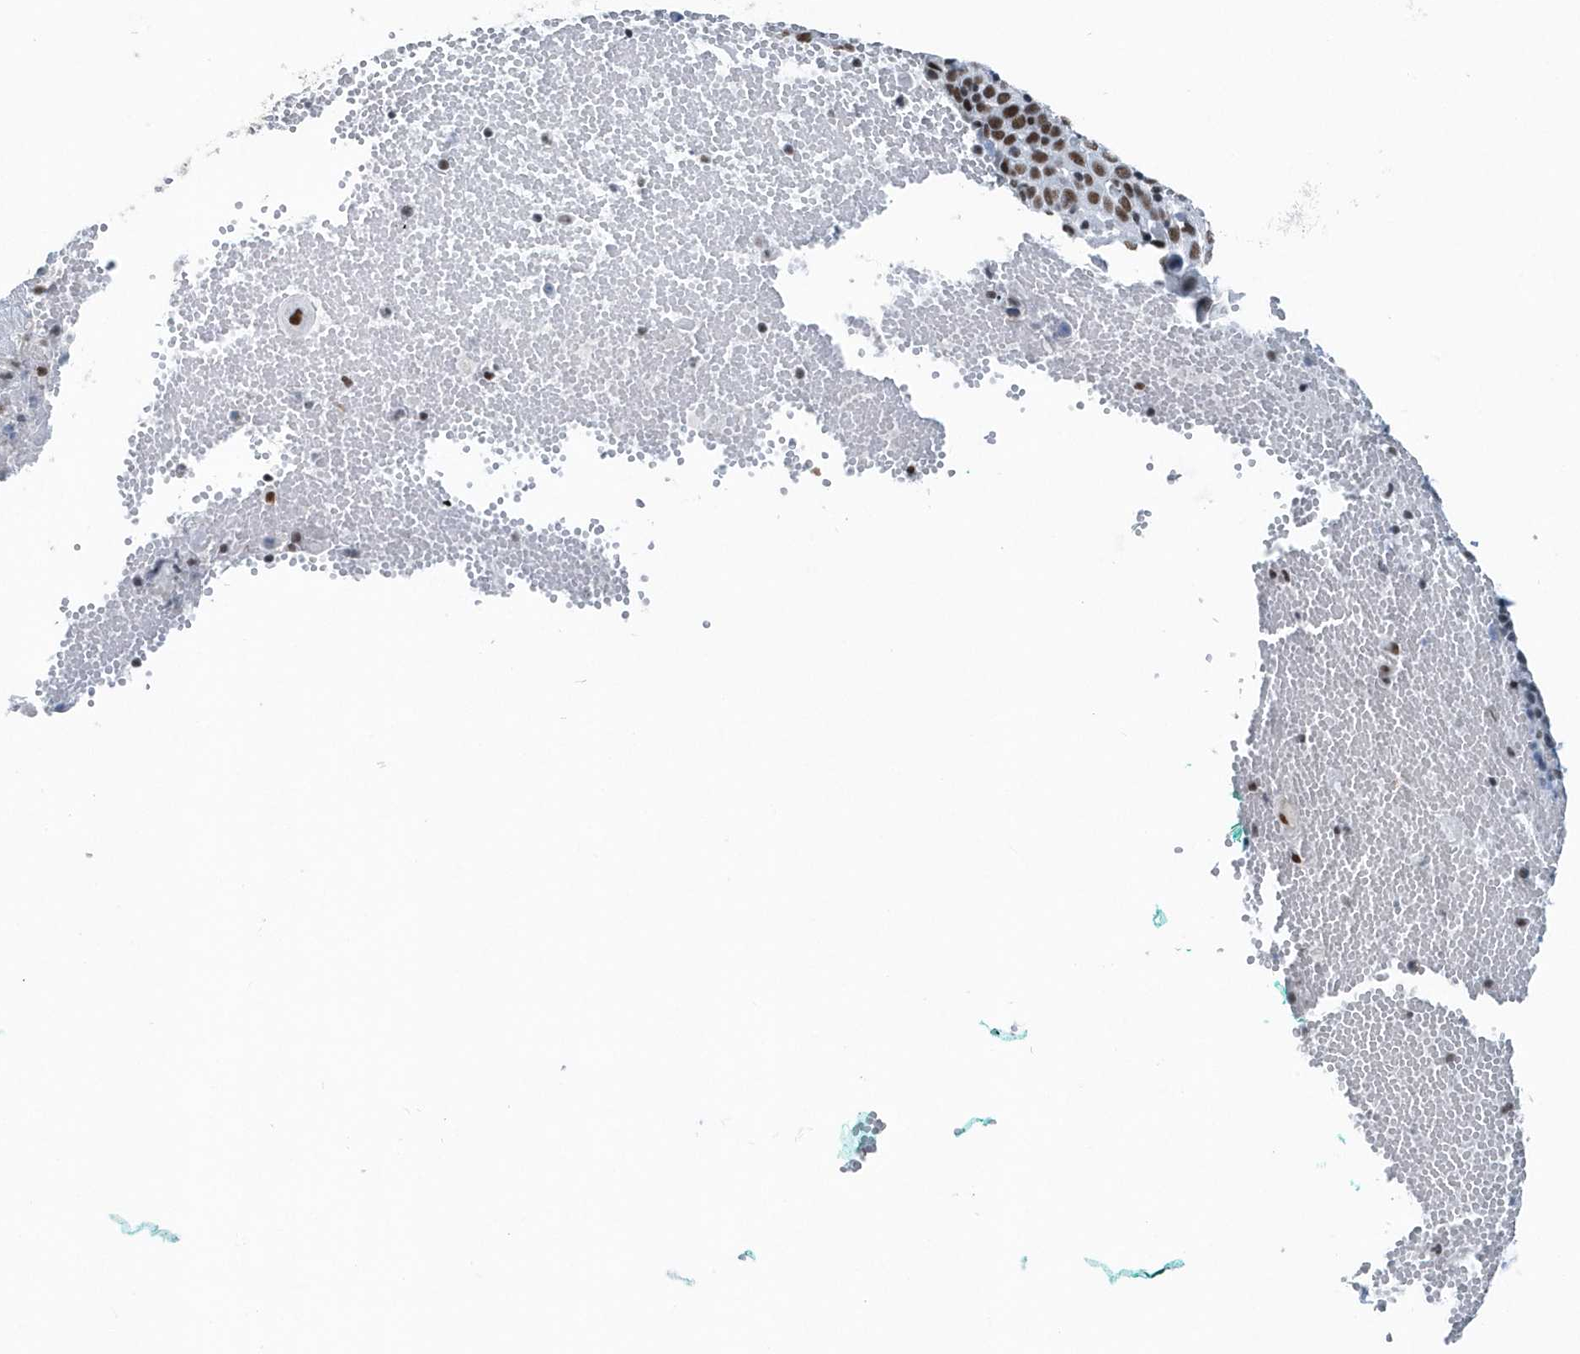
{"staining": {"intensity": "strong", "quantity": ">75%", "location": "nuclear"}, "tissue": "cervical cancer", "cell_type": "Tumor cells", "image_type": "cancer", "snomed": [{"axis": "morphology", "description": "Squamous cell carcinoma, NOS"}, {"axis": "topography", "description": "Cervix"}], "caption": "Squamous cell carcinoma (cervical) stained with immunohistochemistry reveals strong nuclear positivity in approximately >75% of tumor cells. (DAB (3,3'-diaminobenzidine) = brown stain, brightfield microscopy at high magnification).", "gene": "FIP1L1", "patient": {"sex": "female", "age": 74}}